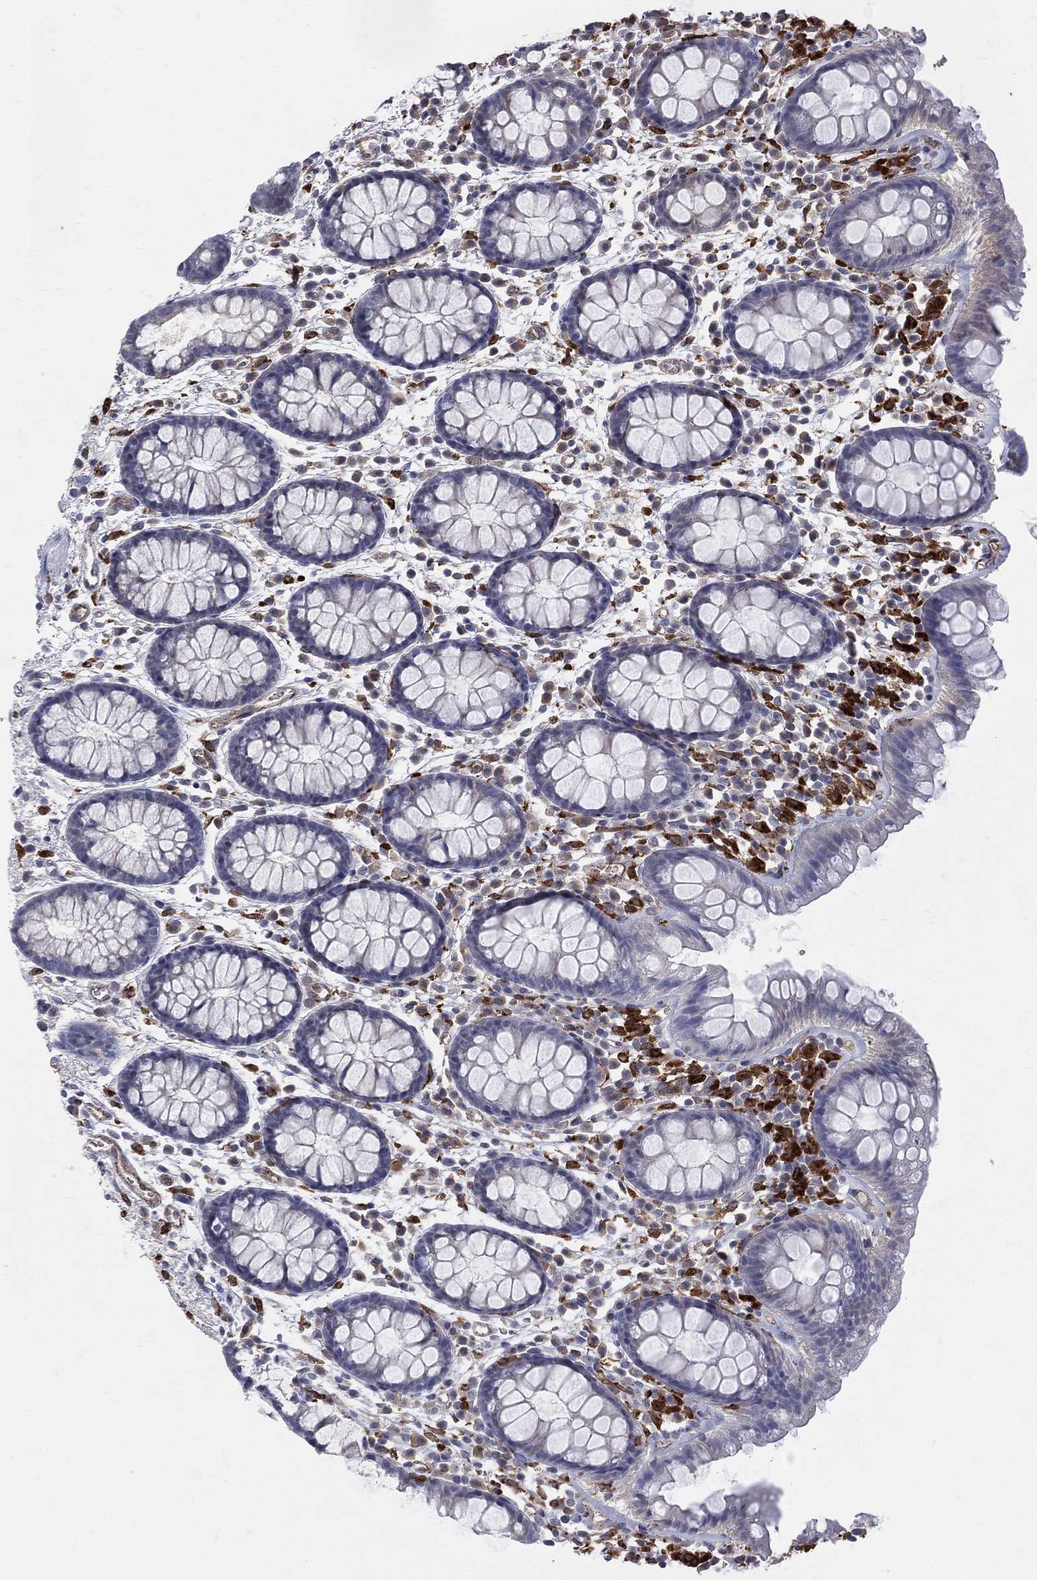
{"staining": {"intensity": "negative", "quantity": "none", "location": "none"}, "tissue": "colon", "cell_type": "Endothelial cells", "image_type": "normal", "snomed": [{"axis": "morphology", "description": "Normal tissue, NOS"}, {"axis": "topography", "description": "Colon"}], "caption": "DAB immunohistochemical staining of benign human colon exhibits no significant staining in endothelial cells.", "gene": "CD74", "patient": {"sex": "male", "age": 76}}